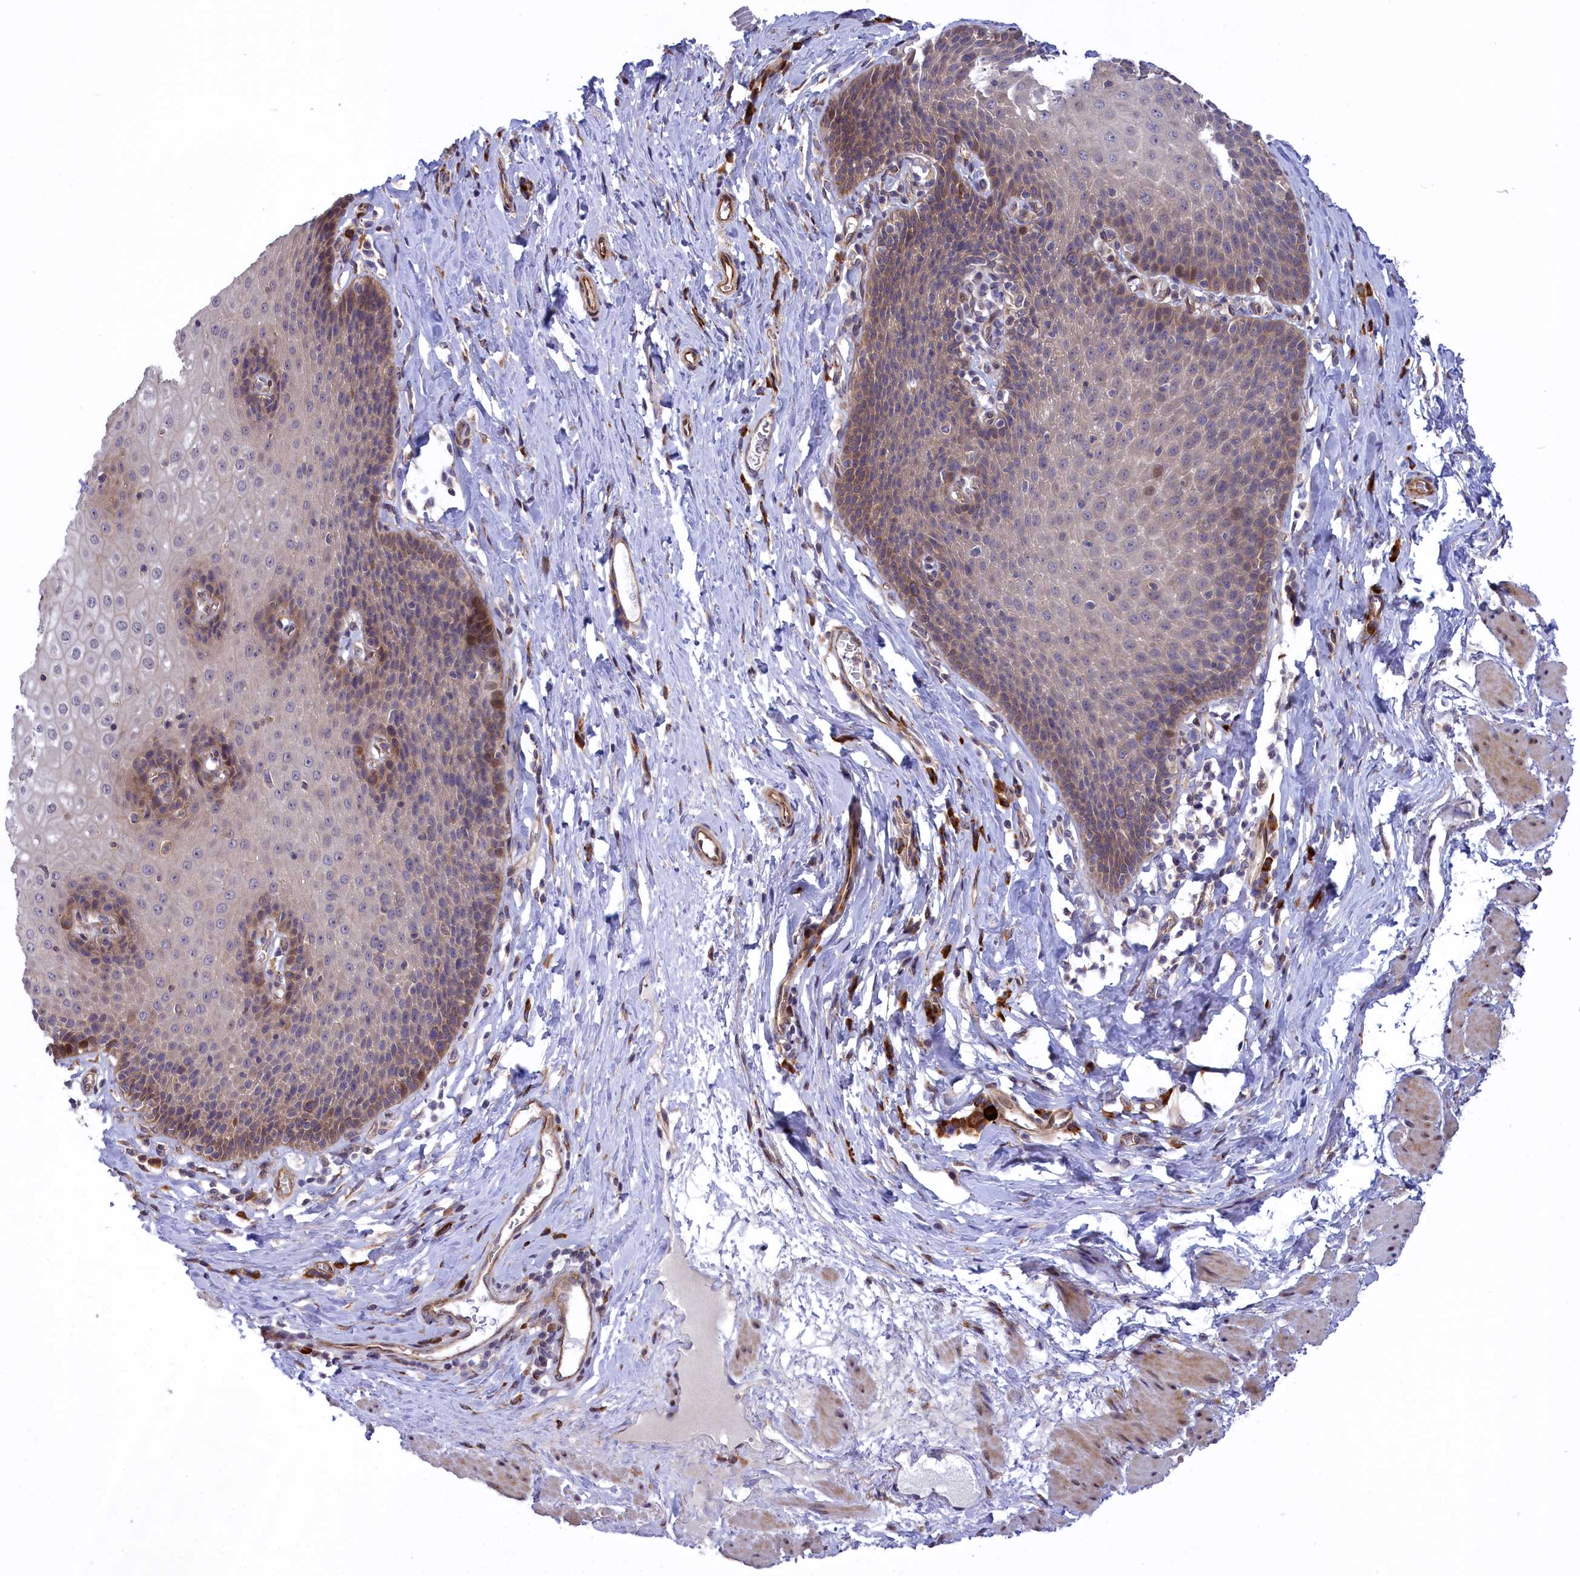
{"staining": {"intensity": "moderate", "quantity": "<25%", "location": "cytoplasmic/membranous,nuclear"}, "tissue": "esophagus", "cell_type": "Squamous epithelial cells", "image_type": "normal", "snomed": [{"axis": "morphology", "description": "Normal tissue, NOS"}, {"axis": "topography", "description": "Esophagus"}], "caption": "IHC of normal human esophagus reveals low levels of moderate cytoplasmic/membranous,nuclear expression in about <25% of squamous epithelial cells. Immunohistochemistry stains the protein in brown and the nuclei are stained blue.", "gene": "DDX60L", "patient": {"sex": "female", "age": 61}}